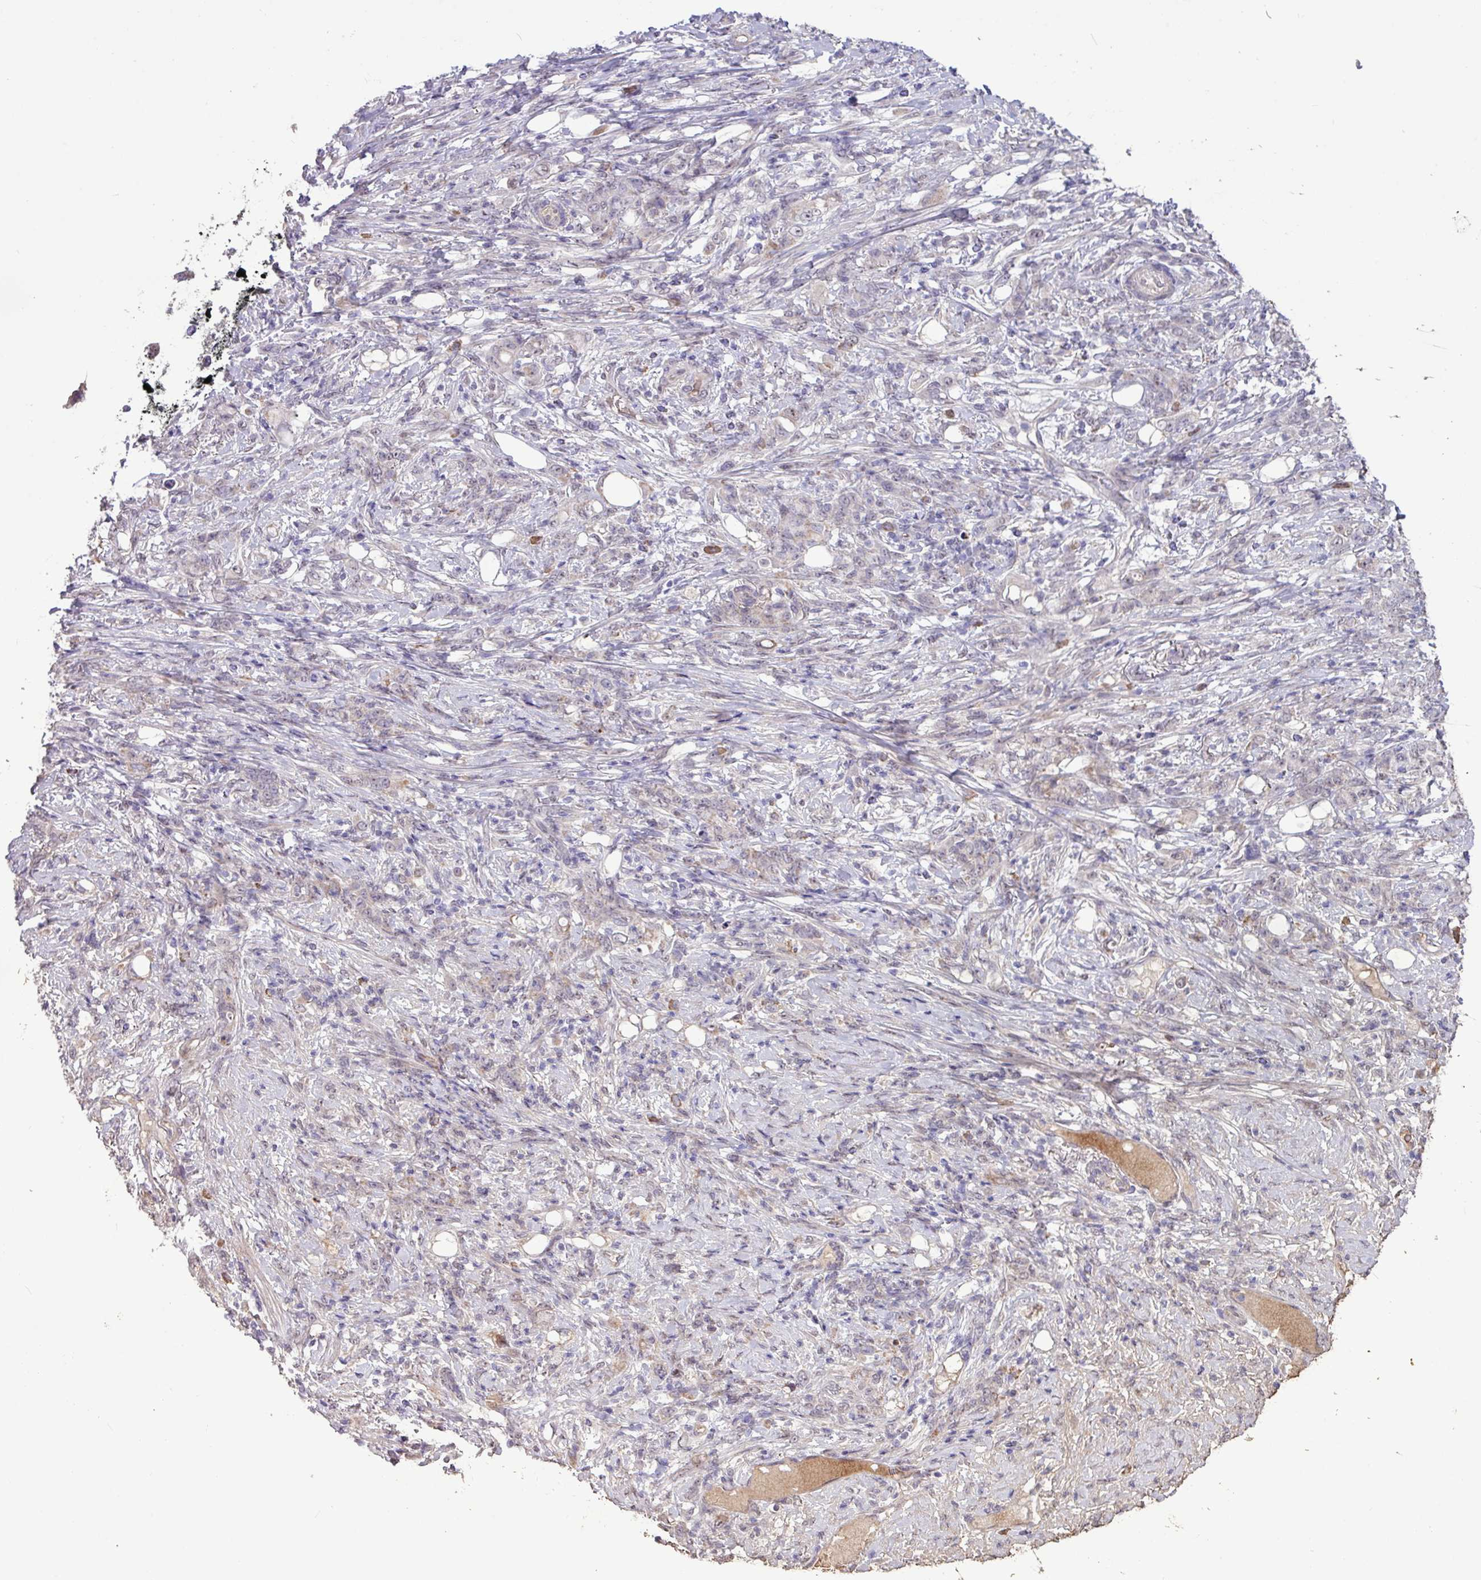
{"staining": {"intensity": "negative", "quantity": "none", "location": "none"}, "tissue": "stomach cancer", "cell_type": "Tumor cells", "image_type": "cancer", "snomed": [{"axis": "morphology", "description": "Adenocarcinoma, NOS"}, {"axis": "topography", "description": "Stomach"}], "caption": "There is no significant positivity in tumor cells of stomach cancer. (DAB immunohistochemistry with hematoxylin counter stain).", "gene": "L3MBTL3", "patient": {"sex": "female", "age": 79}}